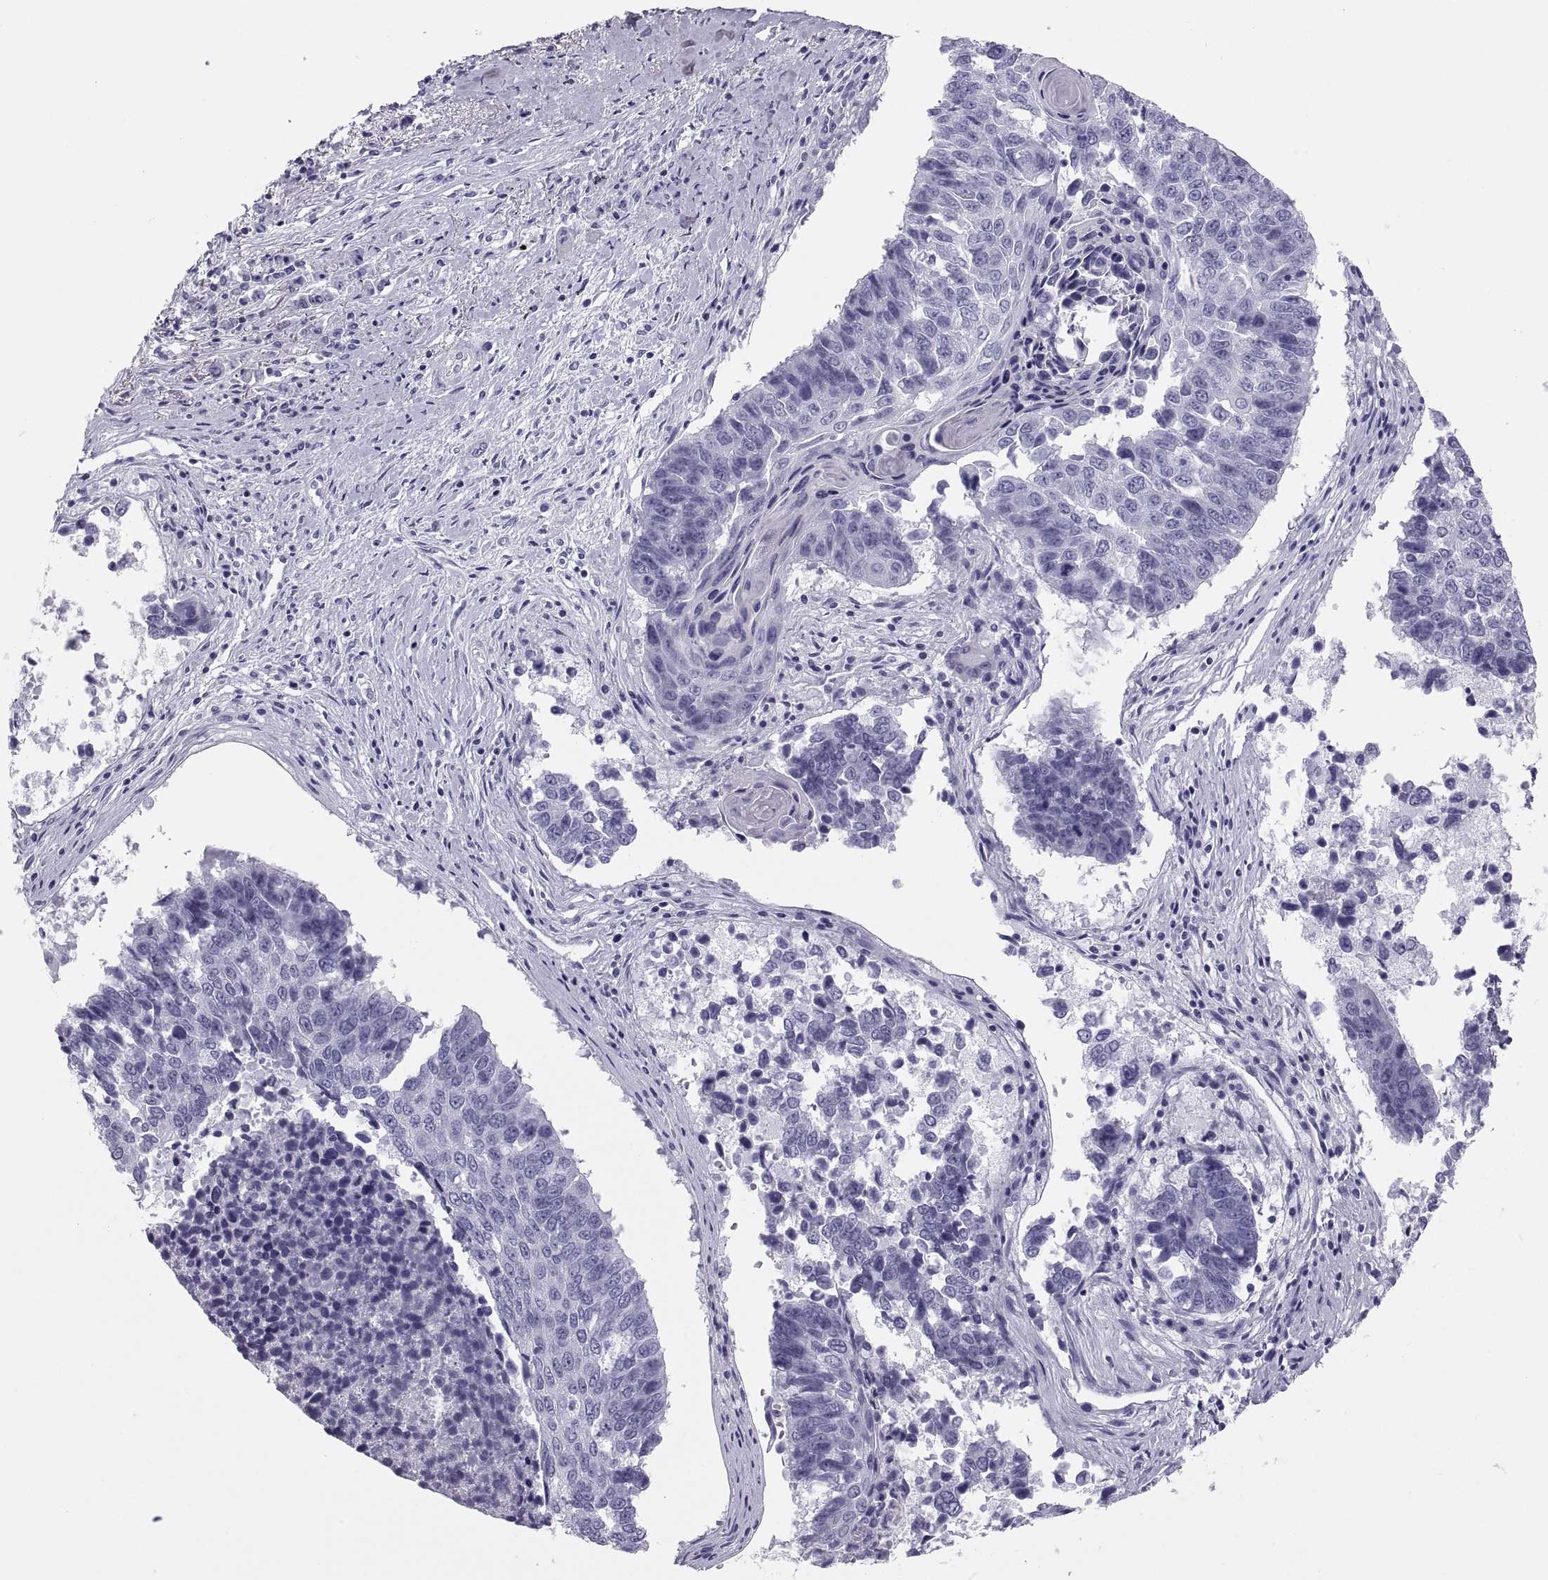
{"staining": {"intensity": "negative", "quantity": "none", "location": "none"}, "tissue": "lung cancer", "cell_type": "Tumor cells", "image_type": "cancer", "snomed": [{"axis": "morphology", "description": "Squamous cell carcinoma, NOS"}, {"axis": "topography", "description": "Lung"}], "caption": "Histopathology image shows no significant protein expression in tumor cells of lung cancer (squamous cell carcinoma). (Stains: DAB immunohistochemistry with hematoxylin counter stain, Microscopy: brightfield microscopy at high magnification).", "gene": "PAX2", "patient": {"sex": "male", "age": 73}}